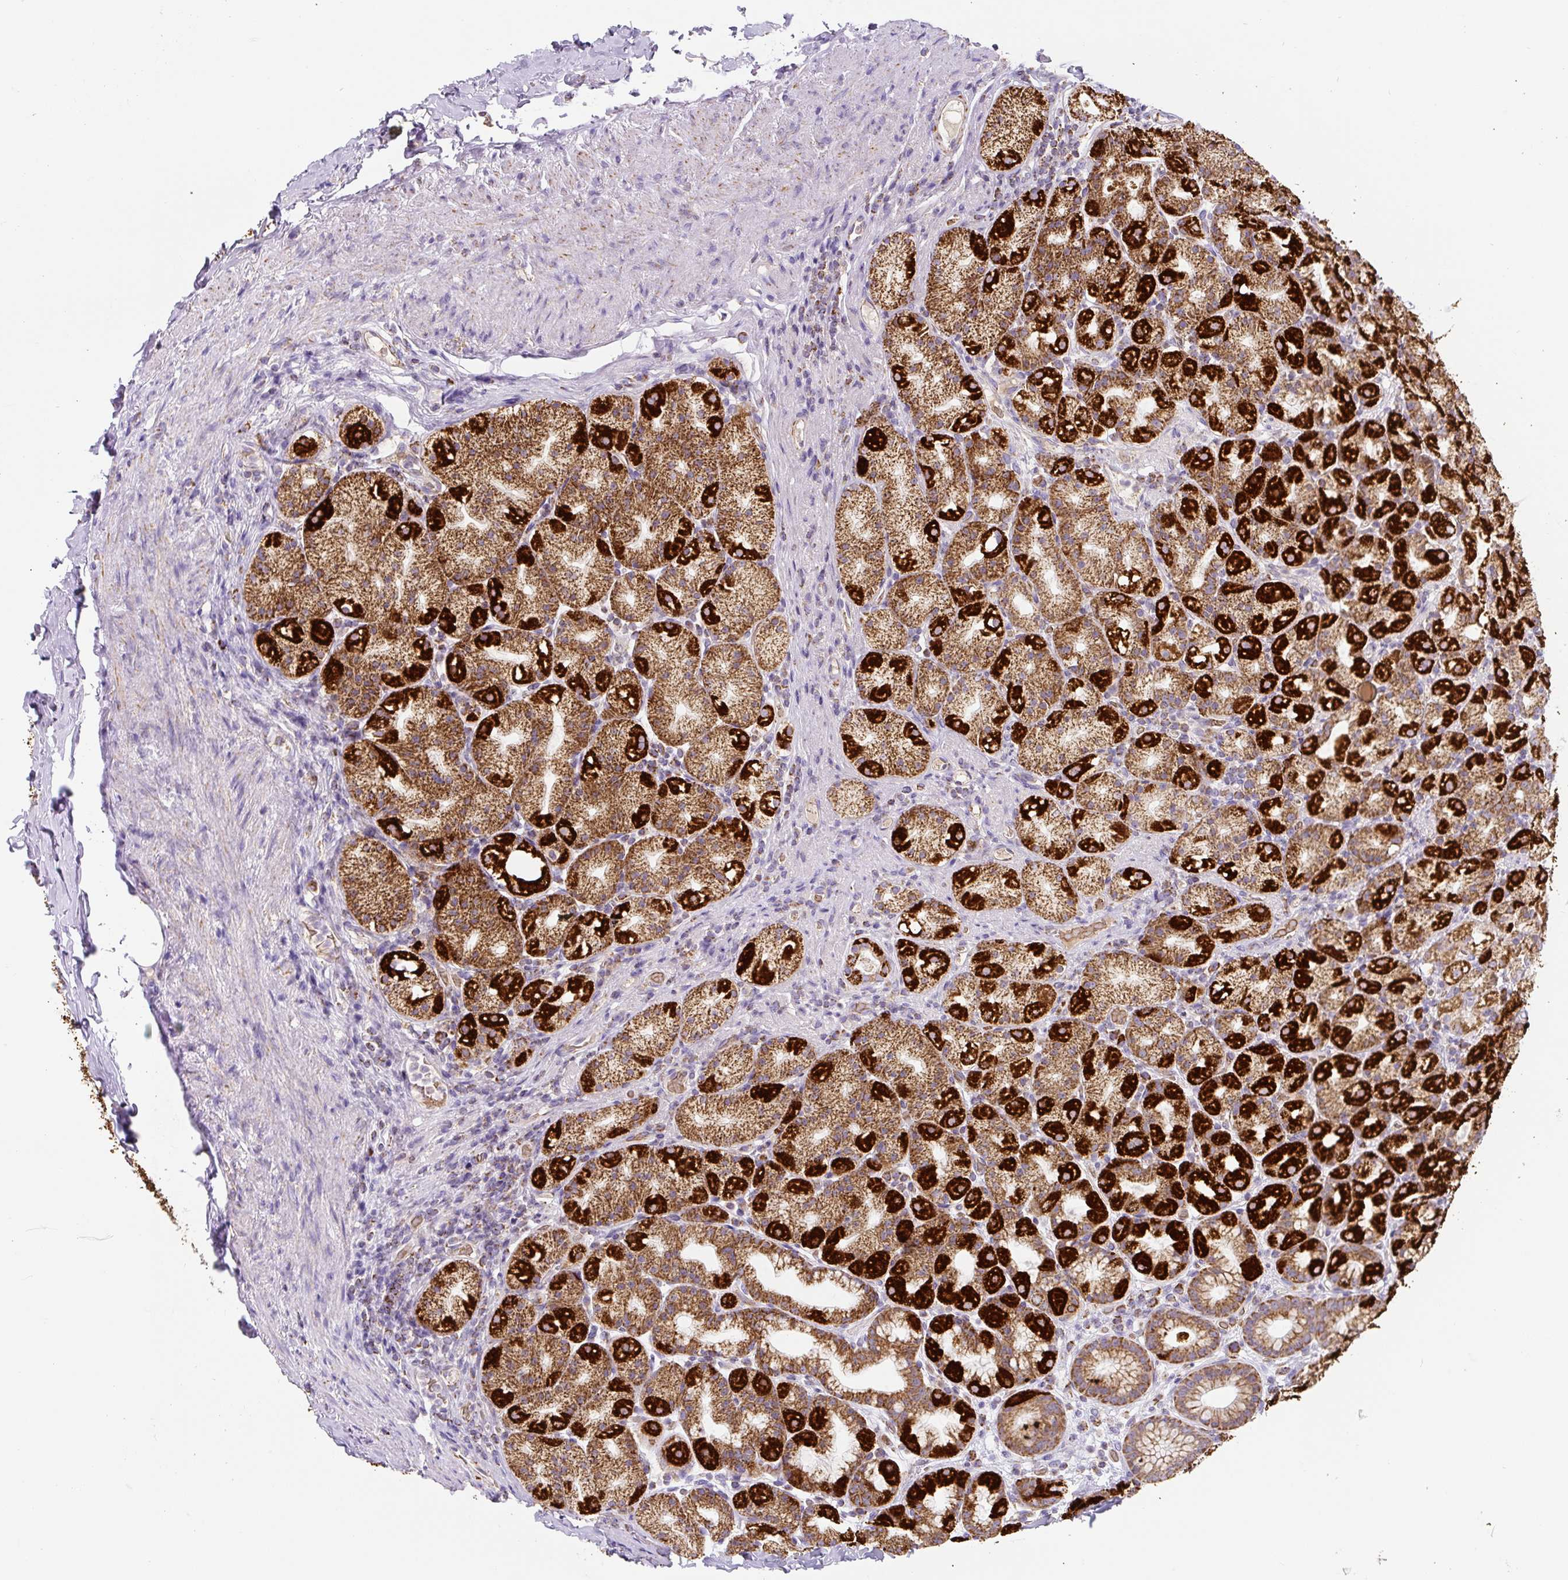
{"staining": {"intensity": "strong", "quantity": "25%-75%", "location": "cytoplasmic/membranous"}, "tissue": "stomach", "cell_type": "Glandular cells", "image_type": "normal", "snomed": [{"axis": "morphology", "description": "Normal tissue, NOS"}, {"axis": "topography", "description": "Stomach, upper"}, {"axis": "topography", "description": "Stomach"}], "caption": "About 25%-75% of glandular cells in normal stomach show strong cytoplasmic/membranous protein staining as visualized by brown immunohistochemical staining.", "gene": "MT", "patient": {"sex": "male", "age": 68}}